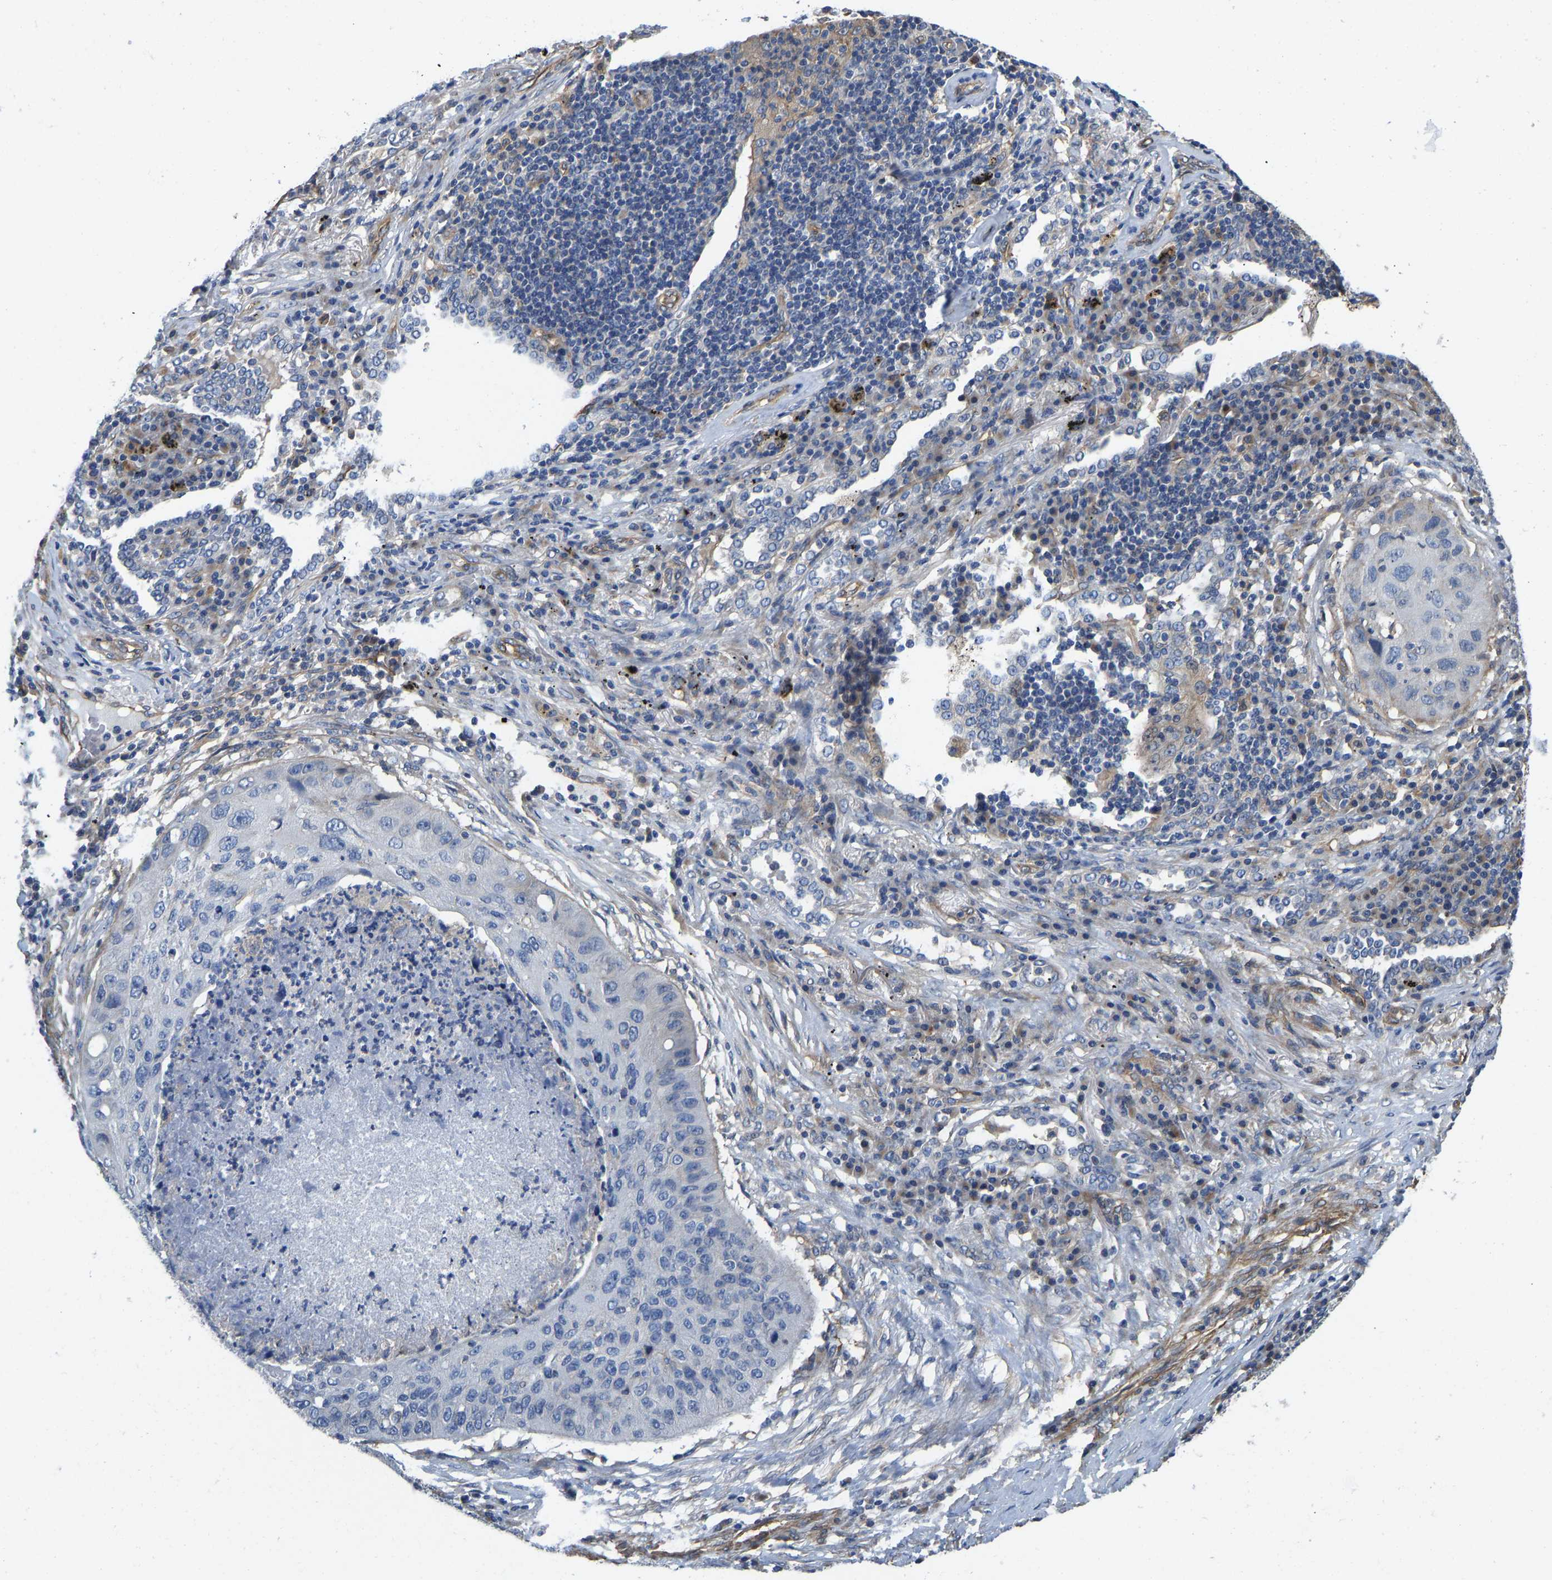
{"staining": {"intensity": "negative", "quantity": "none", "location": "none"}, "tissue": "lung cancer", "cell_type": "Tumor cells", "image_type": "cancer", "snomed": [{"axis": "morphology", "description": "Squamous cell carcinoma, NOS"}, {"axis": "topography", "description": "Lung"}], "caption": "This is a image of immunohistochemistry staining of lung cancer, which shows no staining in tumor cells.", "gene": "ELMO2", "patient": {"sex": "female", "age": 63}}